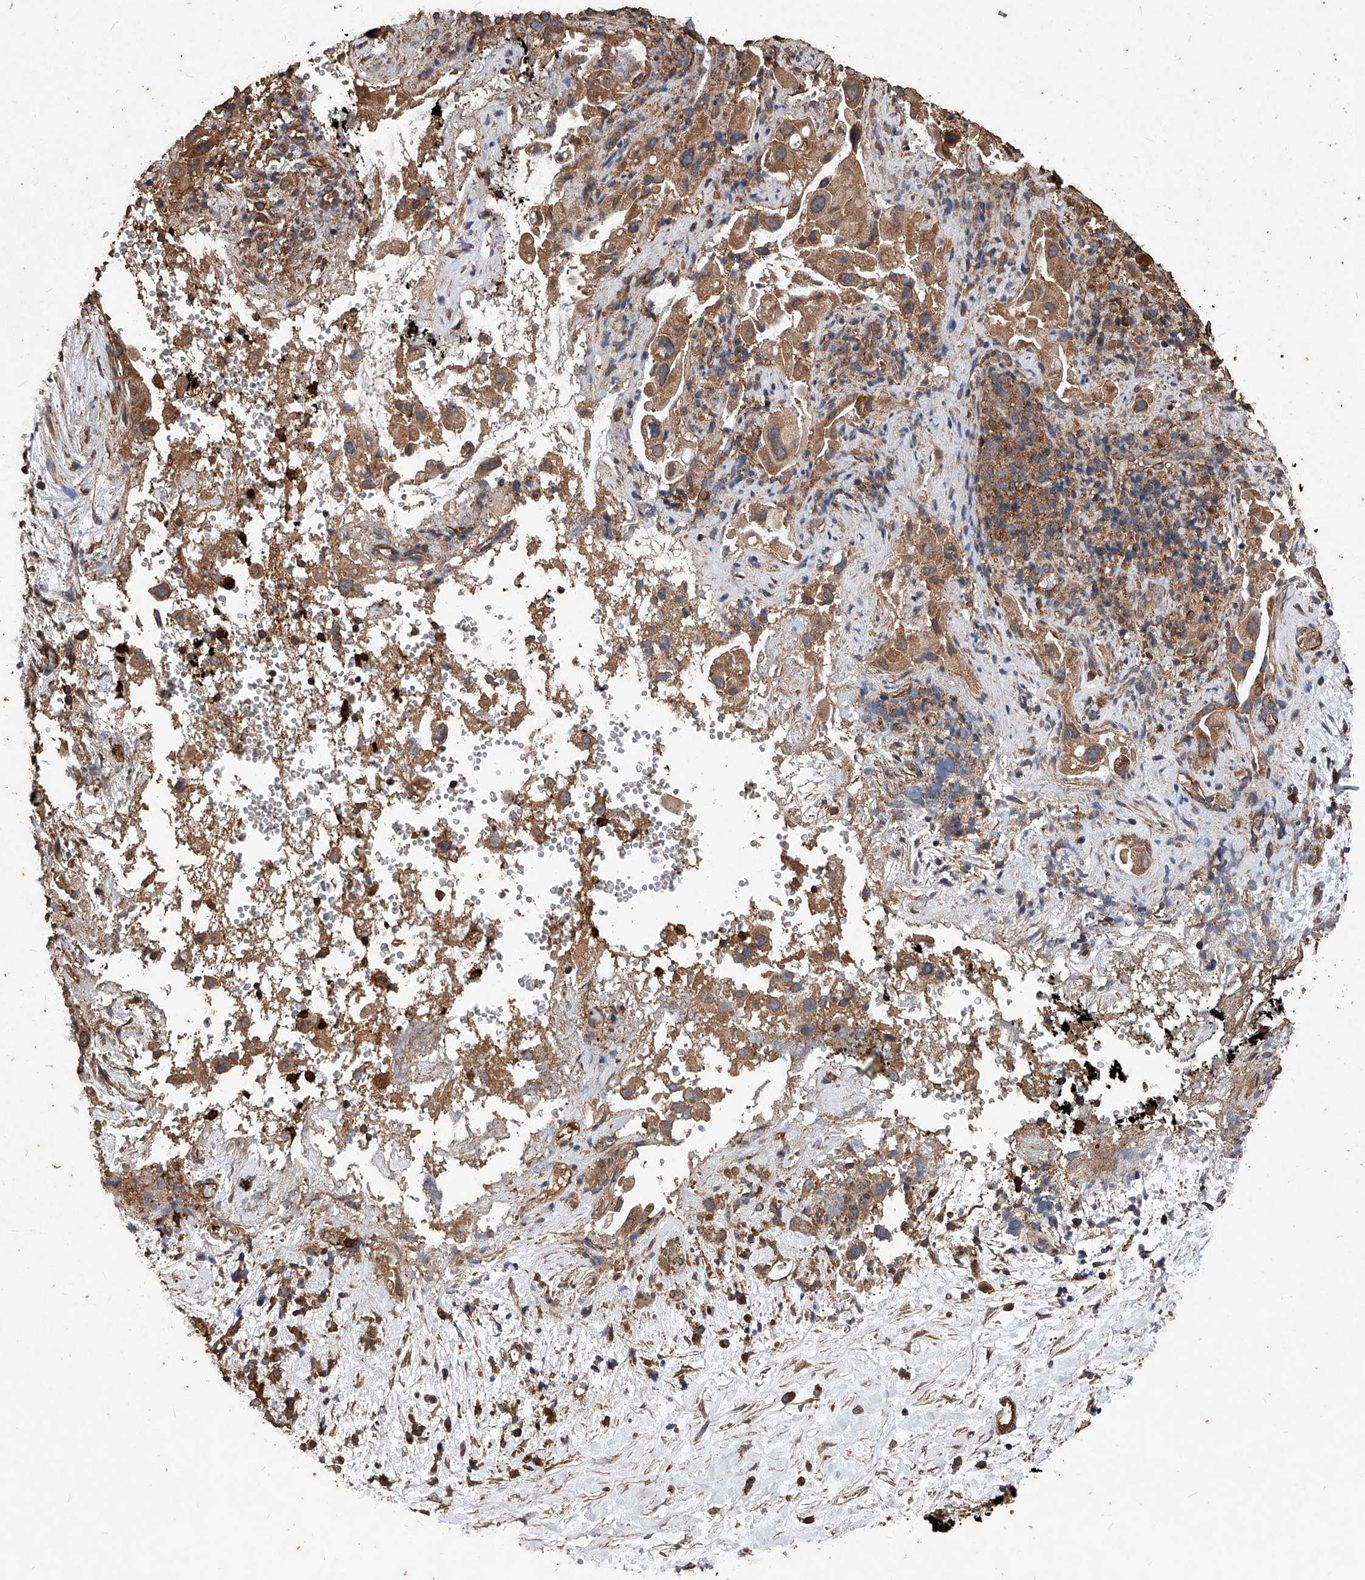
{"staining": {"intensity": "moderate", "quantity": ">75%", "location": "cytoplasmic/membranous"}, "tissue": "pancreatic cancer", "cell_type": "Tumor cells", "image_type": "cancer", "snomed": [{"axis": "morphology", "description": "Inflammation, NOS"}, {"axis": "morphology", "description": "Adenocarcinoma, NOS"}, {"axis": "topography", "description": "Pancreas"}], "caption": "Tumor cells exhibit medium levels of moderate cytoplasmic/membranous staining in about >75% of cells in human pancreatic cancer.", "gene": "UCP2", "patient": {"sex": "female", "age": 56}}